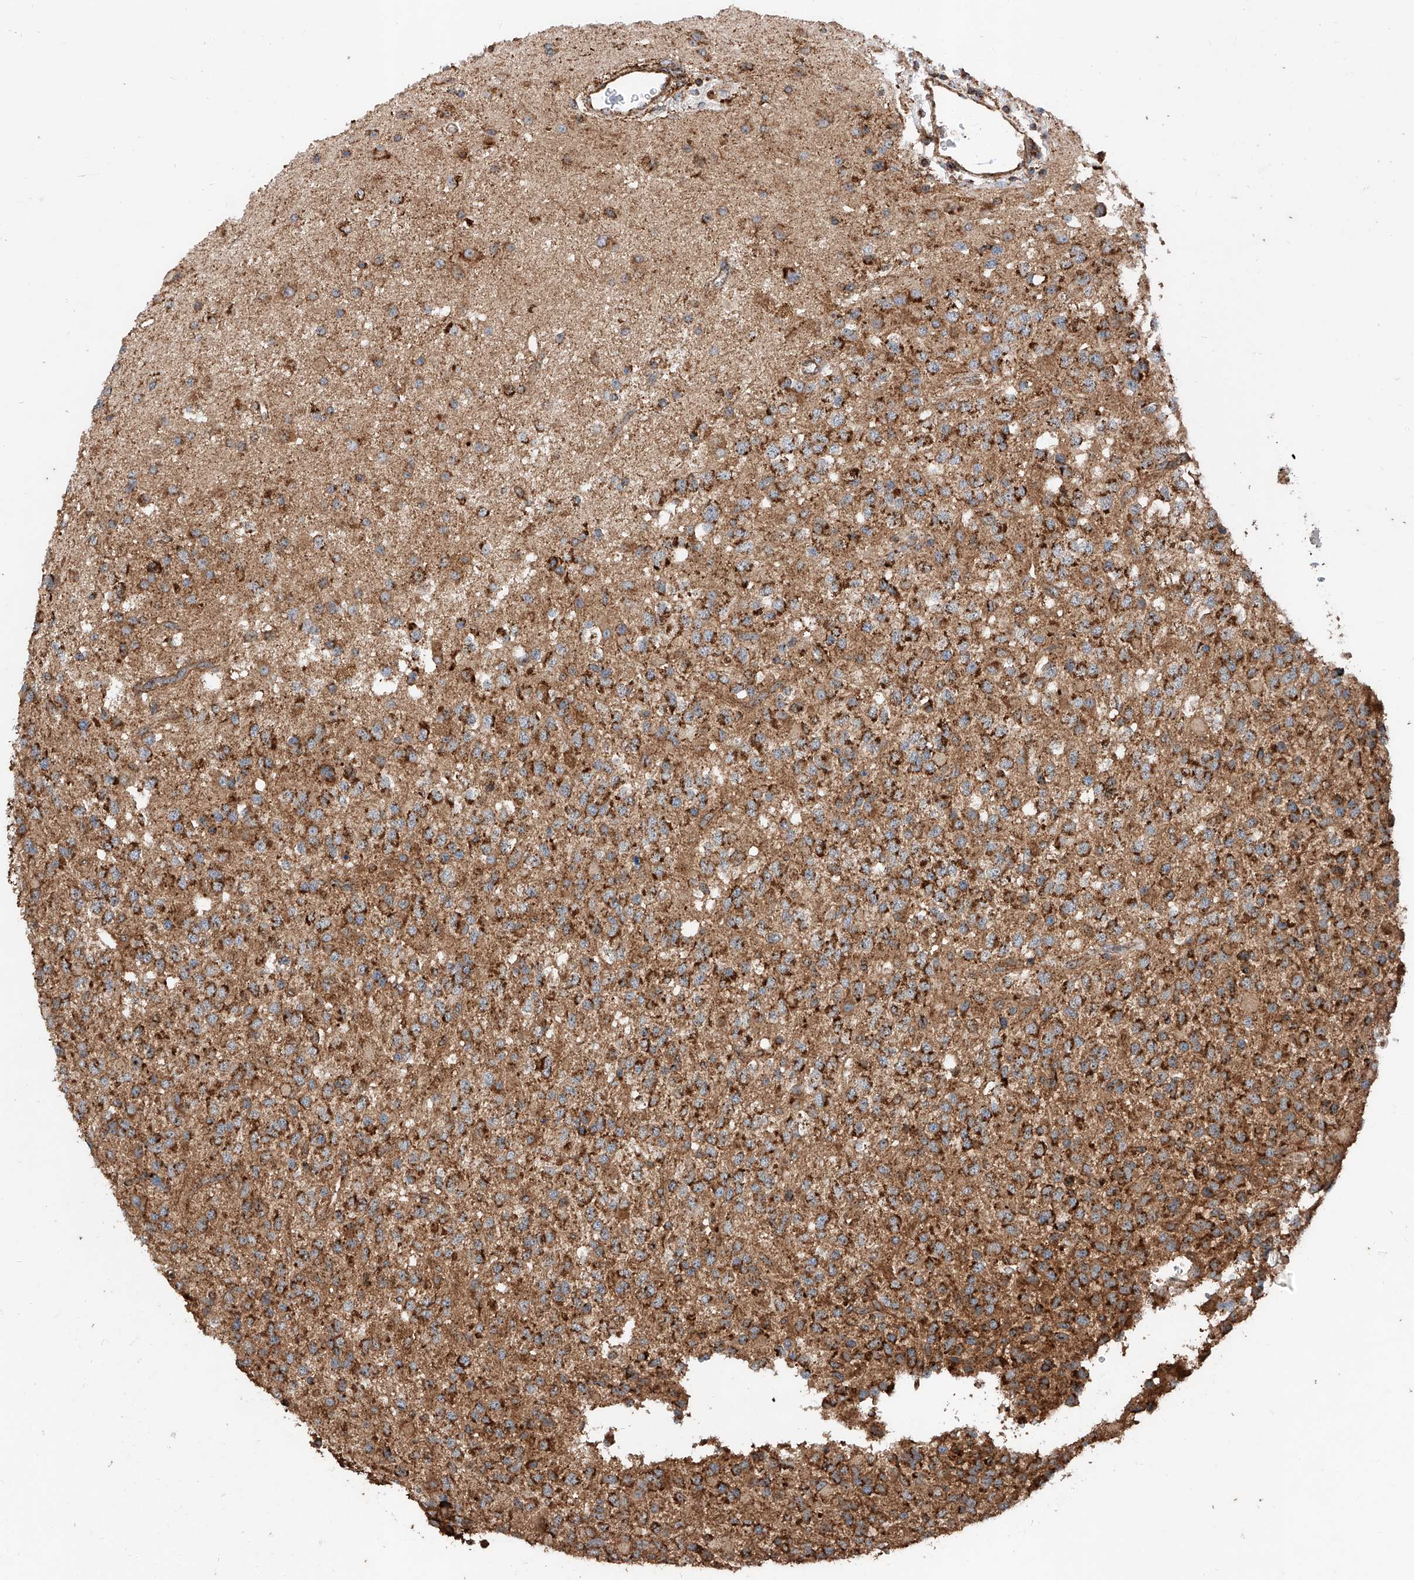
{"staining": {"intensity": "strong", "quantity": ">75%", "location": "cytoplasmic/membranous"}, "tissue": "glioma", "cell_type": "Tumor cells", "image_type": "cancer", "snomed": [{"axis": "morphology", "description": "Glioma, malignant, High grade"}, {"axis": "topography", "description": "Brain"}], "caption": "Immunohistochemistry of human glioma shows high levels of strong cytoplasmic/membranous positivity in approximately >75% of tumor cells.", "gene": "PISD", "patient": {"sex": "male", "age": 34}}